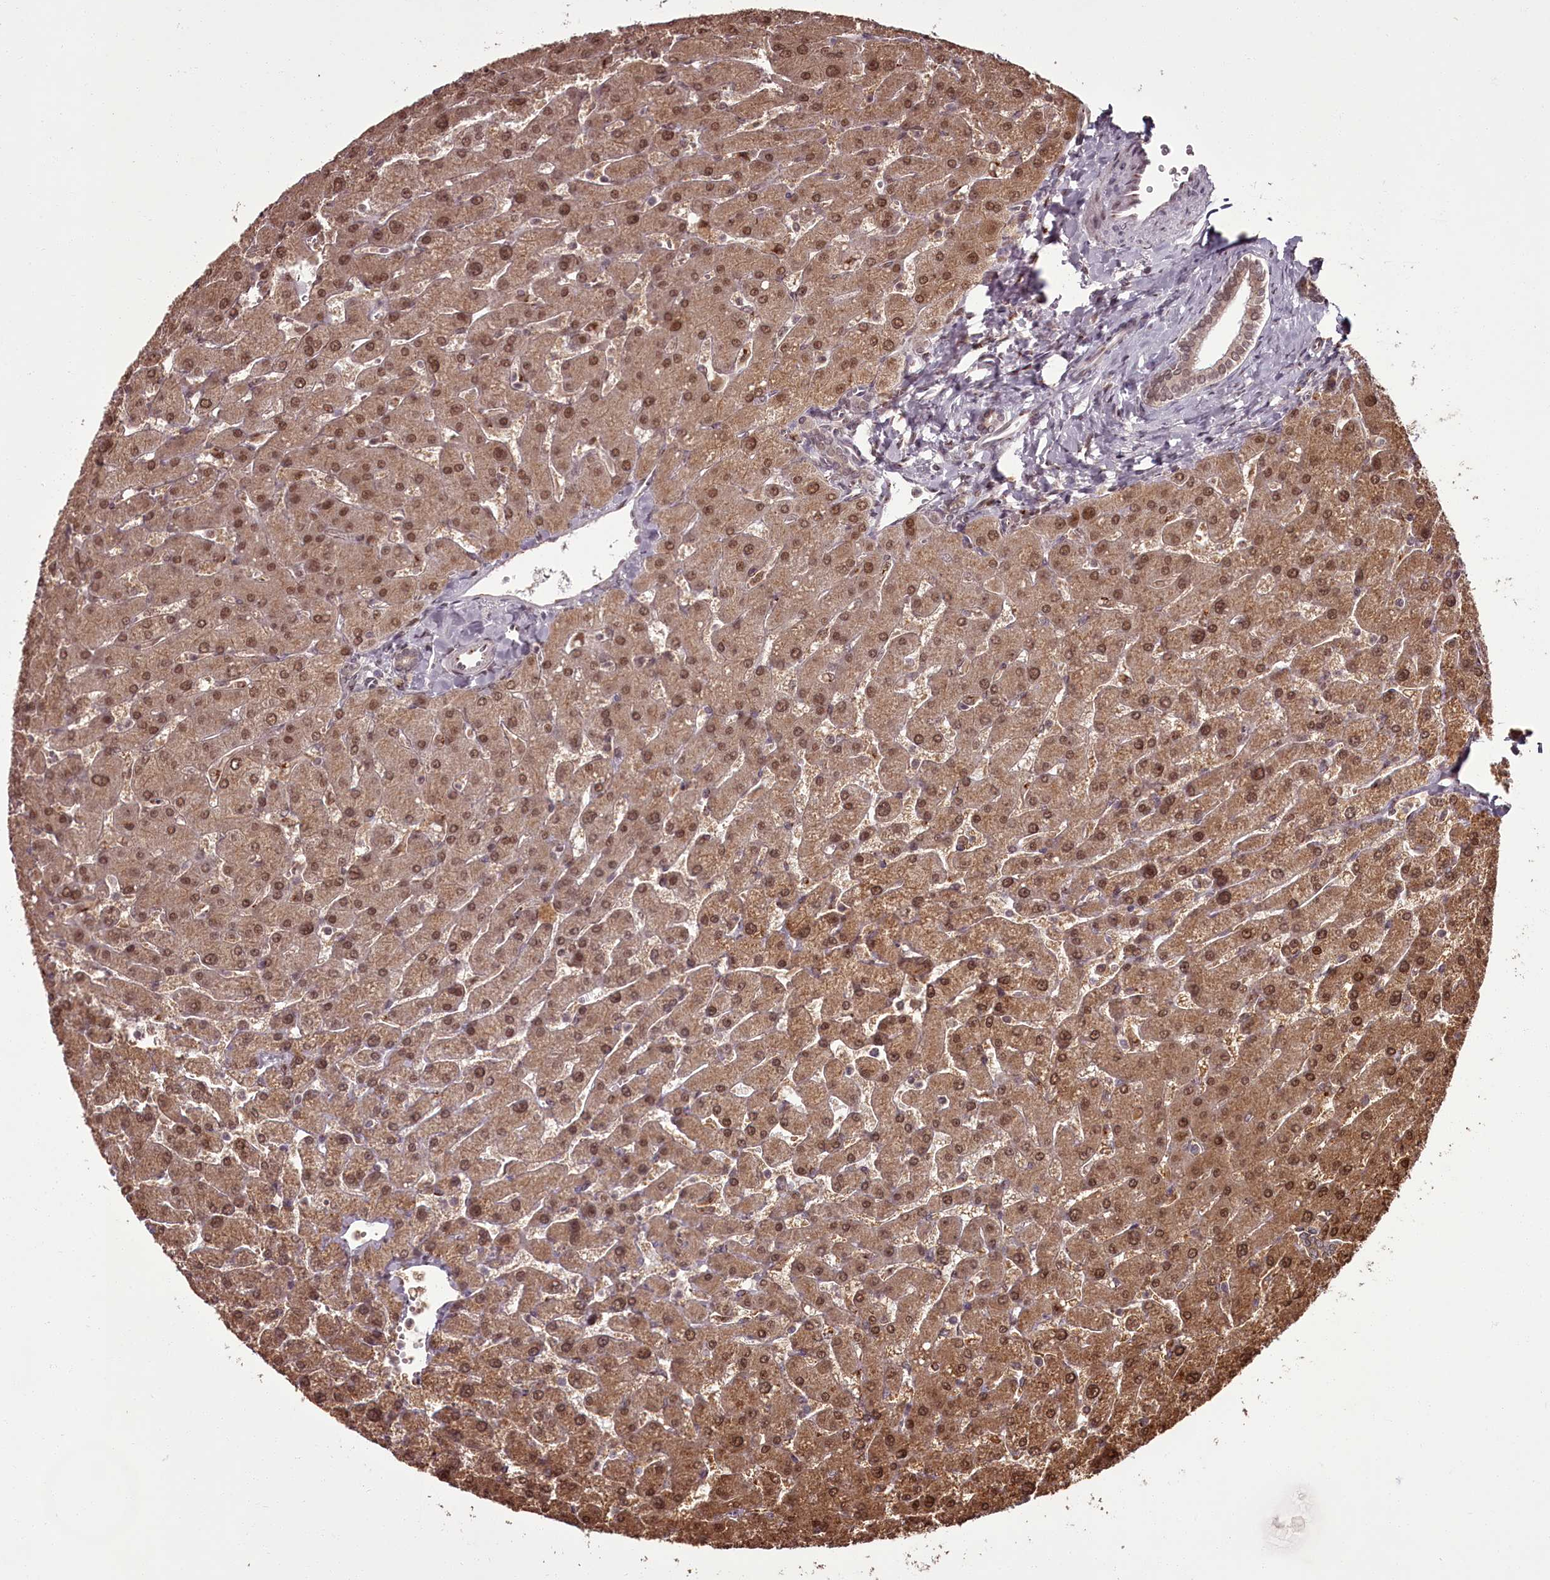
{"staining": {"intensity": "weak", "quantity": "25%-75%", "location": "cytoplasmic/membranous,nuclear"}, "tissue": "liver", "cell_type": "Cholangiocytes", "image_type": "normal", "snomed": [{"axis": "morphology", "description": "Normal tissue, NOS"}, {"axis": "topography", "description": "Liver"}], "caption": "A high-resolution image shows immunohistochemistry staining of benign liver, which reveals weak cytoplasmic/membranous,nuclear positivity in approximately 25%-75% of cholangiocytes.", "gene": "CEP83", "patient": {"sex": "male", "age": 55}}